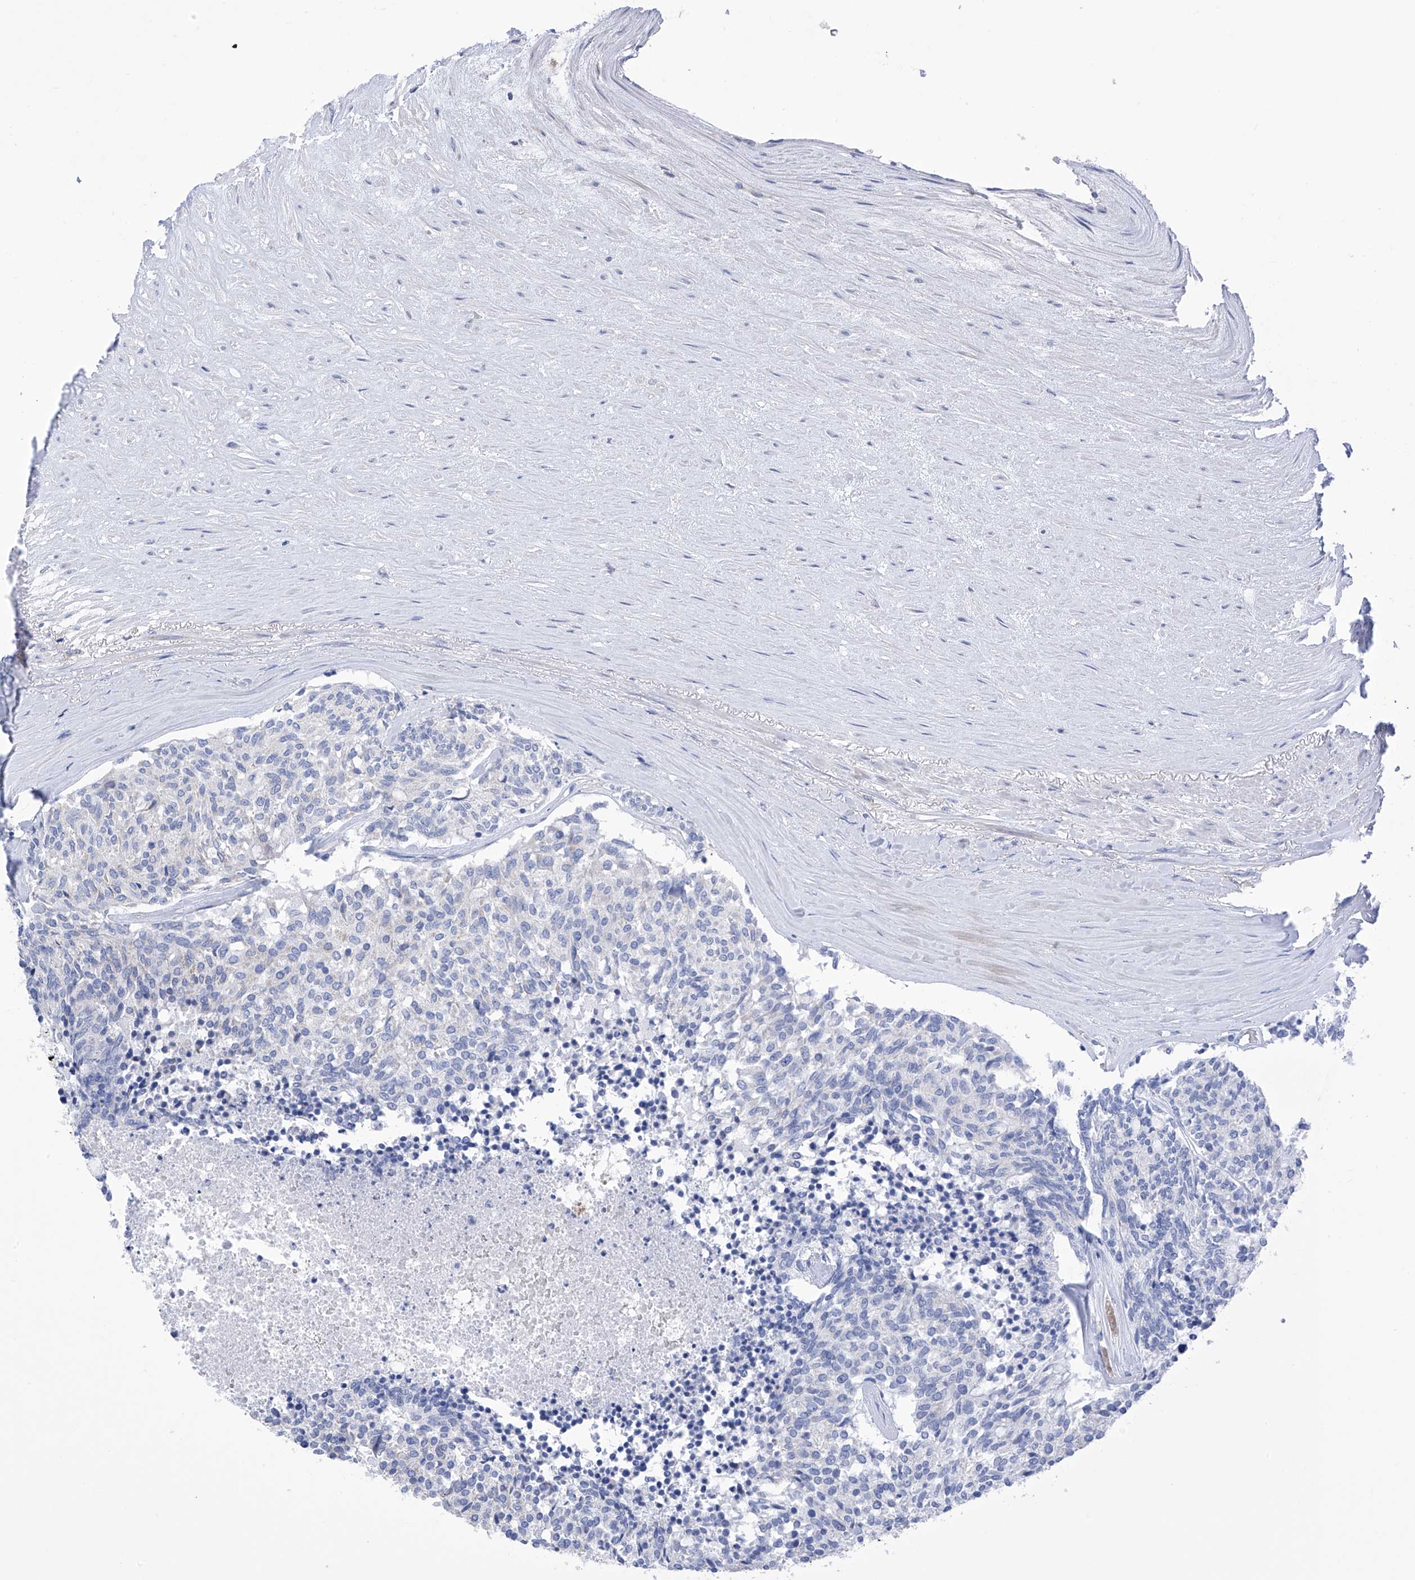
{"staining": {"intensity": "negative", "quantity": "none", "location": "none"}, "tissue": "carcinoid", "cell_type": "Tumor cells", "image_type": "cancer", "snomed": [{"axis": "morphology", "description": "Carcinoid, malignant, NOS"}, {"axis": "topography", "description": "Pancreas"}], "caption": "Immunohistochemical staining of carcinoid displays no significant positivity in tumor cells. (DAB immunohistochemistry (IHC), high magnification).", "gene": "P2RX7", "patient": {"sex": "female", "age": 54}}